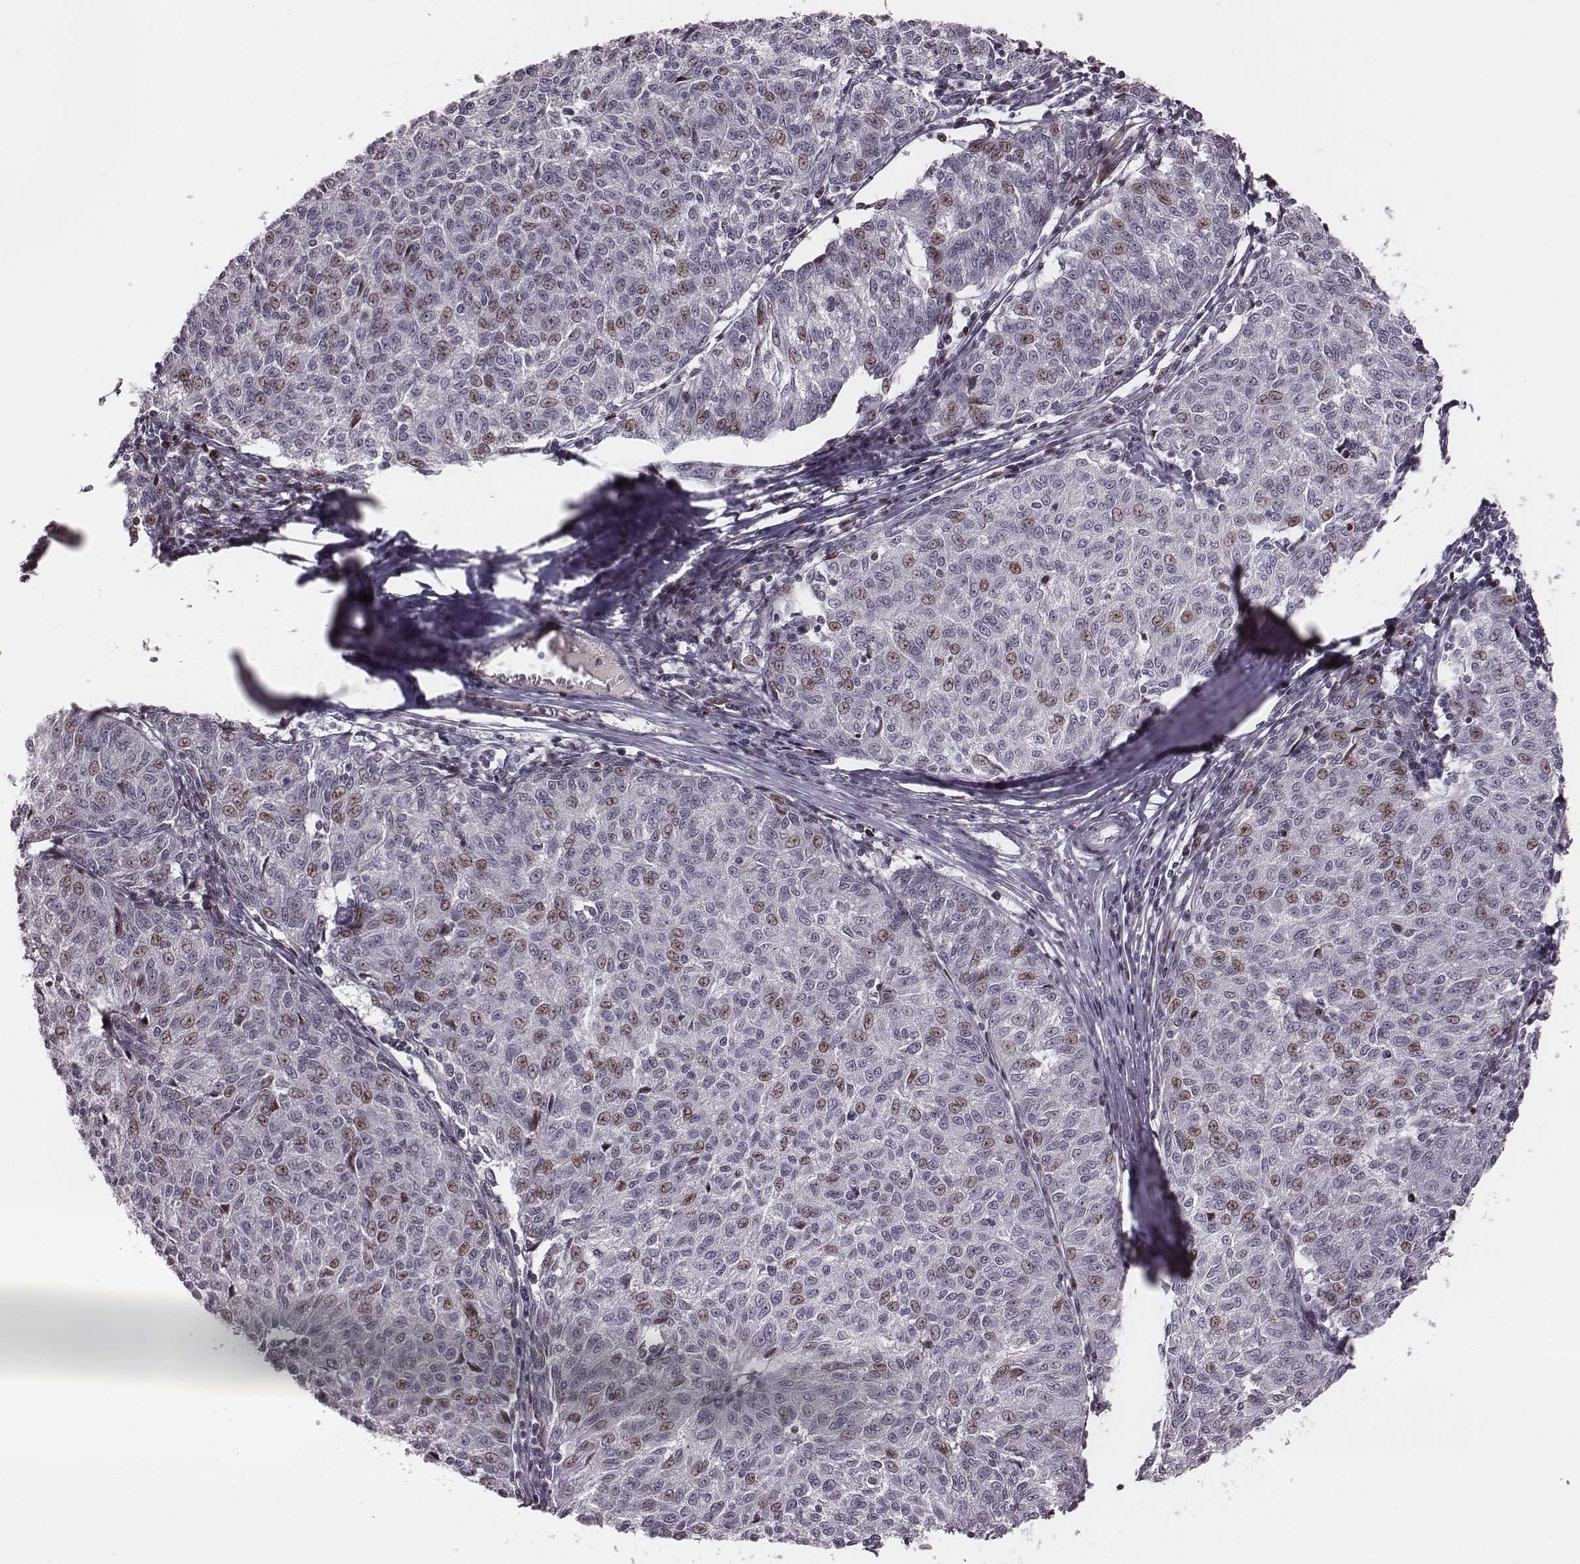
{"staining": {"intensity": "weak", "quantity": "<25%", "location": "nuclear"}, "tissue": "melanoma", "cell_type": "Tumor cells", "image_type": "cancer", "snomed": [{"axis": "morphology", "description": "Malignant melanoma, NOS"}, {"axis": "topography", "description": "Skin"}], "caption": "Immunohistochemical staining of human malignant melanoma demonstrates no significant expression in tumor cells.", "gene": "NDC1", "patient": {"sex": "female", "age": 72}}